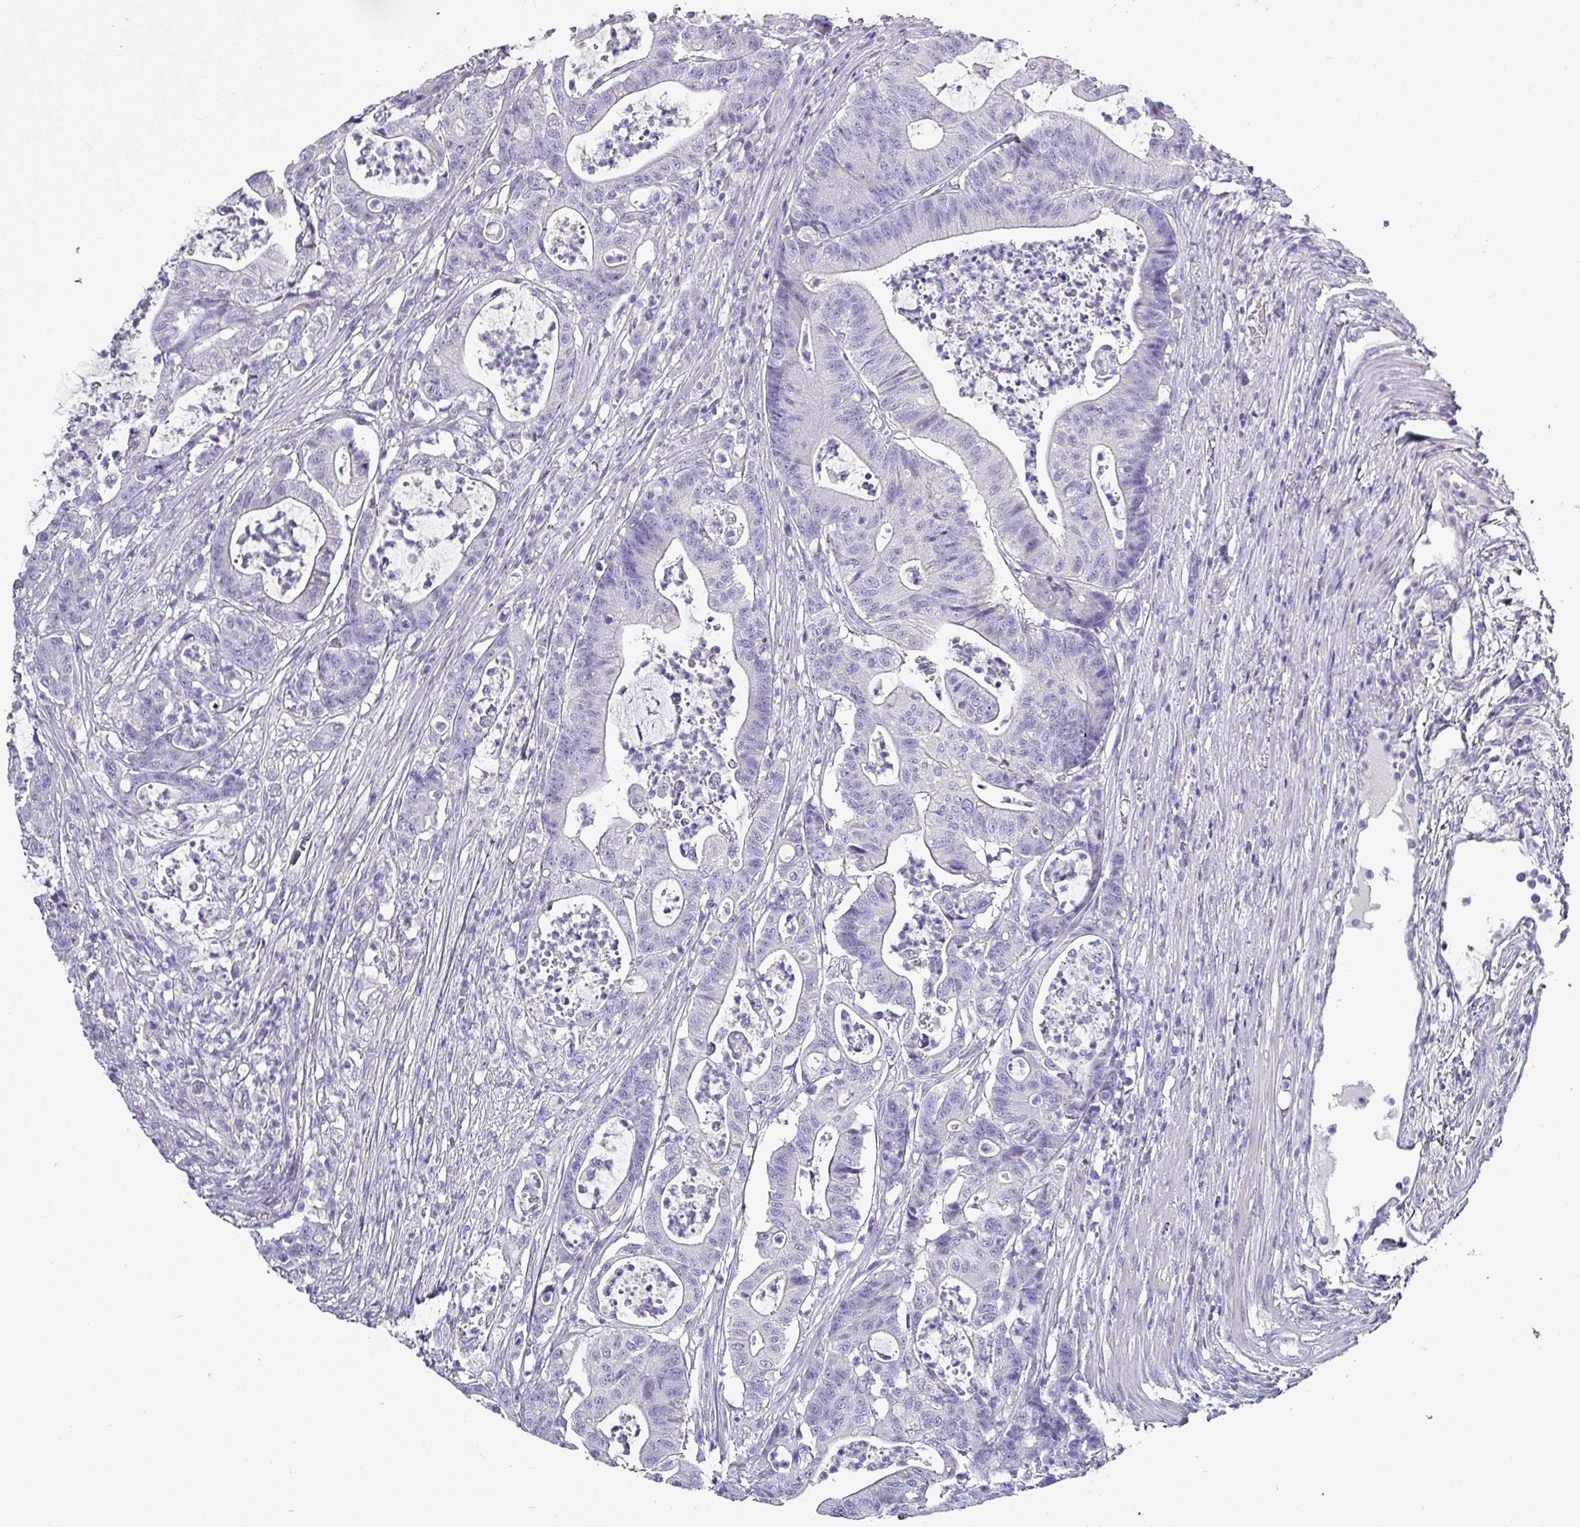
{"staining": {"intensity": "negative", "quantity": "none", "location": "none"}, "tissue": "colorectal cancer", "cell_type": "Tumor cells", "image_type": "cancer", "snomed": [{"axis": "morphology", "description": "Adenocarcinoma, NOS"}, {"axis": "topography", "description": "Colon"}], "caption": "Human adenocarcinoma (colorectal) stained for a protein using immunohistochemistry reveals no expression in tumor cells.", "gene": "INS-IGF2", "patient": {"sex": "female", "age": 84}}